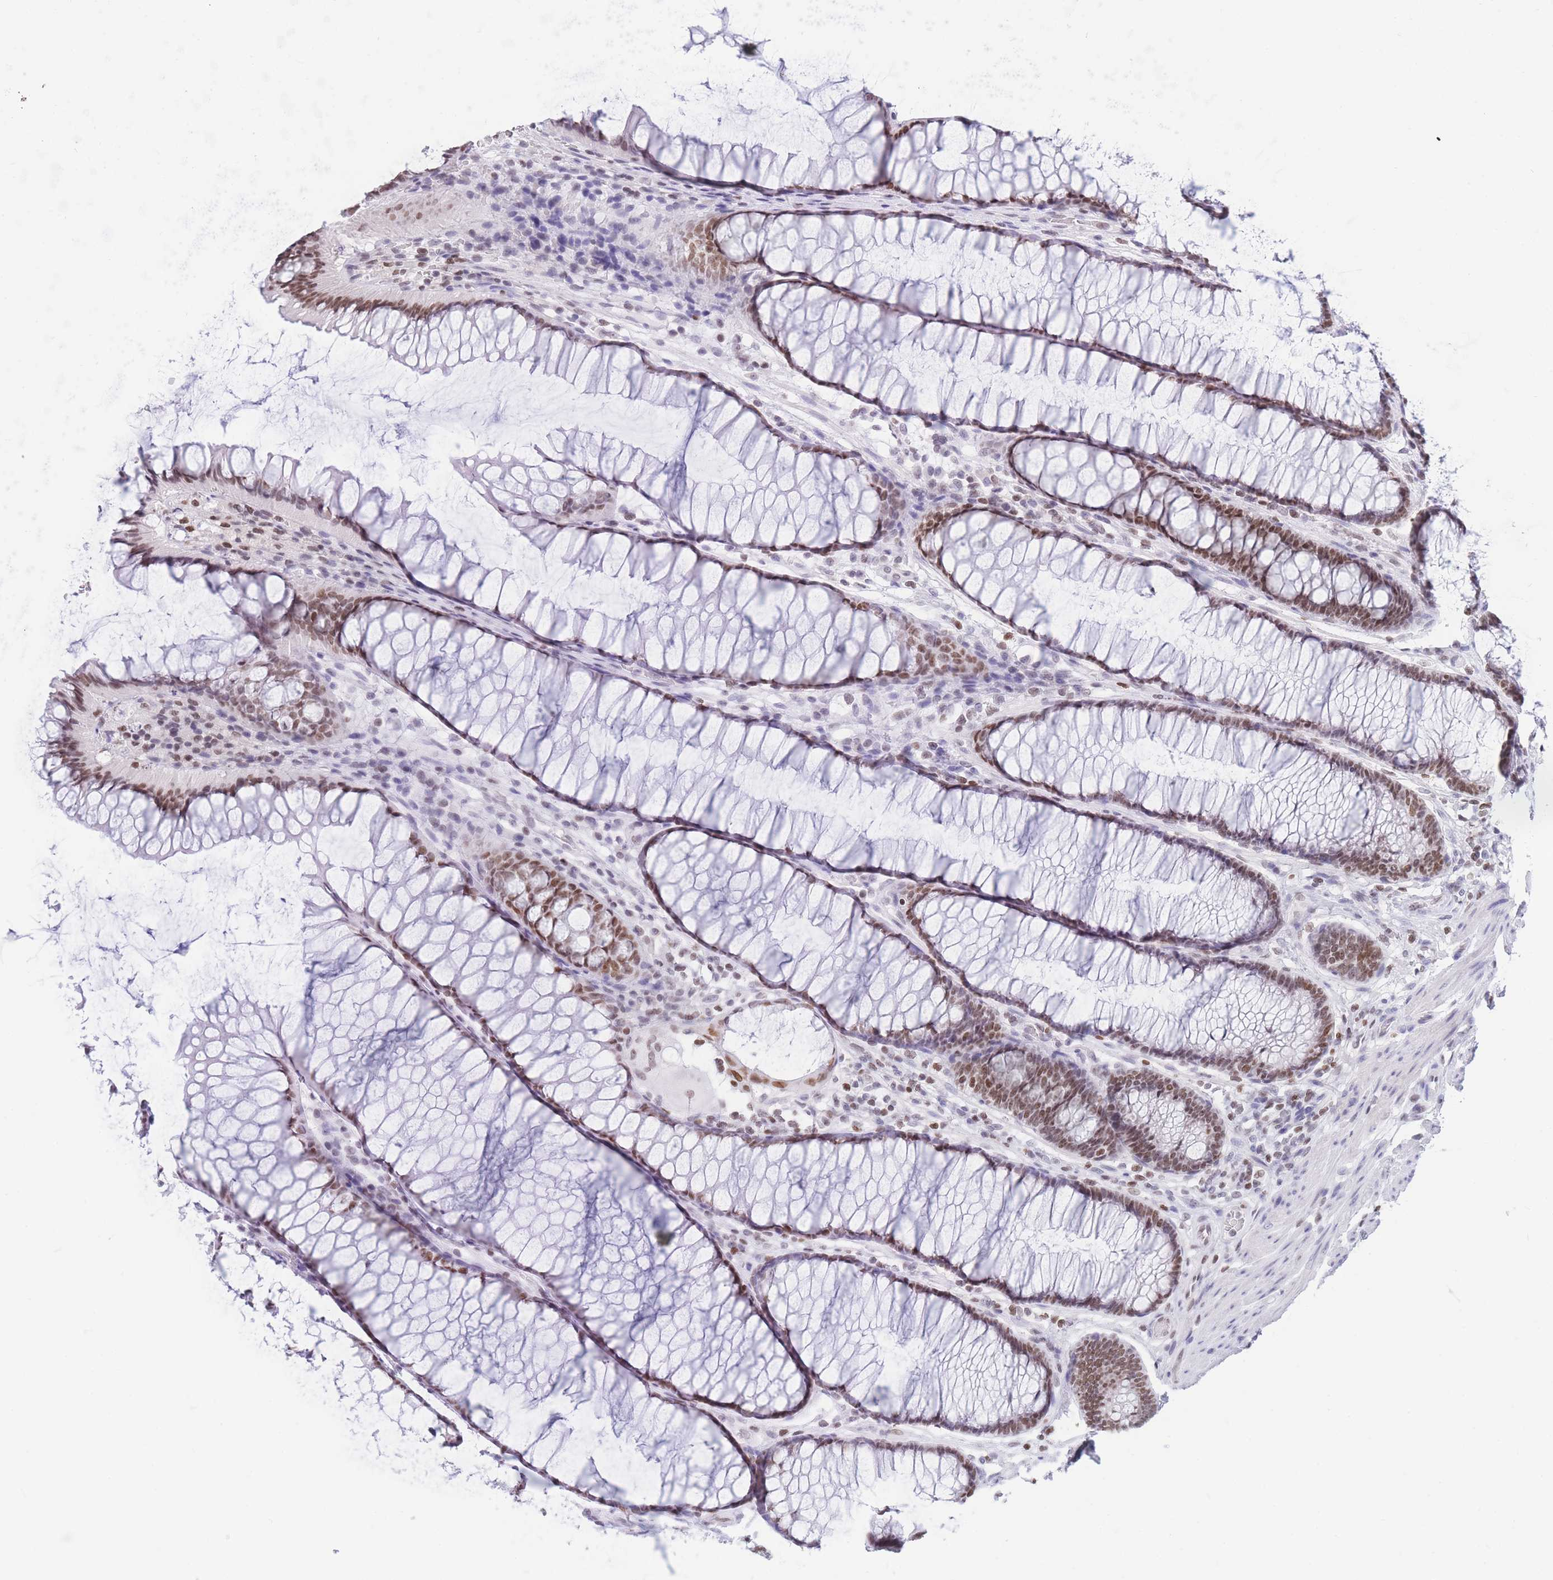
{"staining": {"intensity": "negative", "quantity": "none", "location": "none"}, "tissue": "colon", "cell_type": "Endothelial cells", "image_type": "normal", "snomed": [{"axis": "morphology", "description": "Normal tissue, NOS"}, {"axis": "topography", "description": "Colon"}], "caption": "High magnification brightfield microscopy of unremarkable colon stained with DAB (brown) and counterstained with hematoxylin (blue): endothelial cells show no significant positivity. Nuclei are stained in blue.", "gene": "HMGN1", "patient": {"sex": "female", "age": 82}}